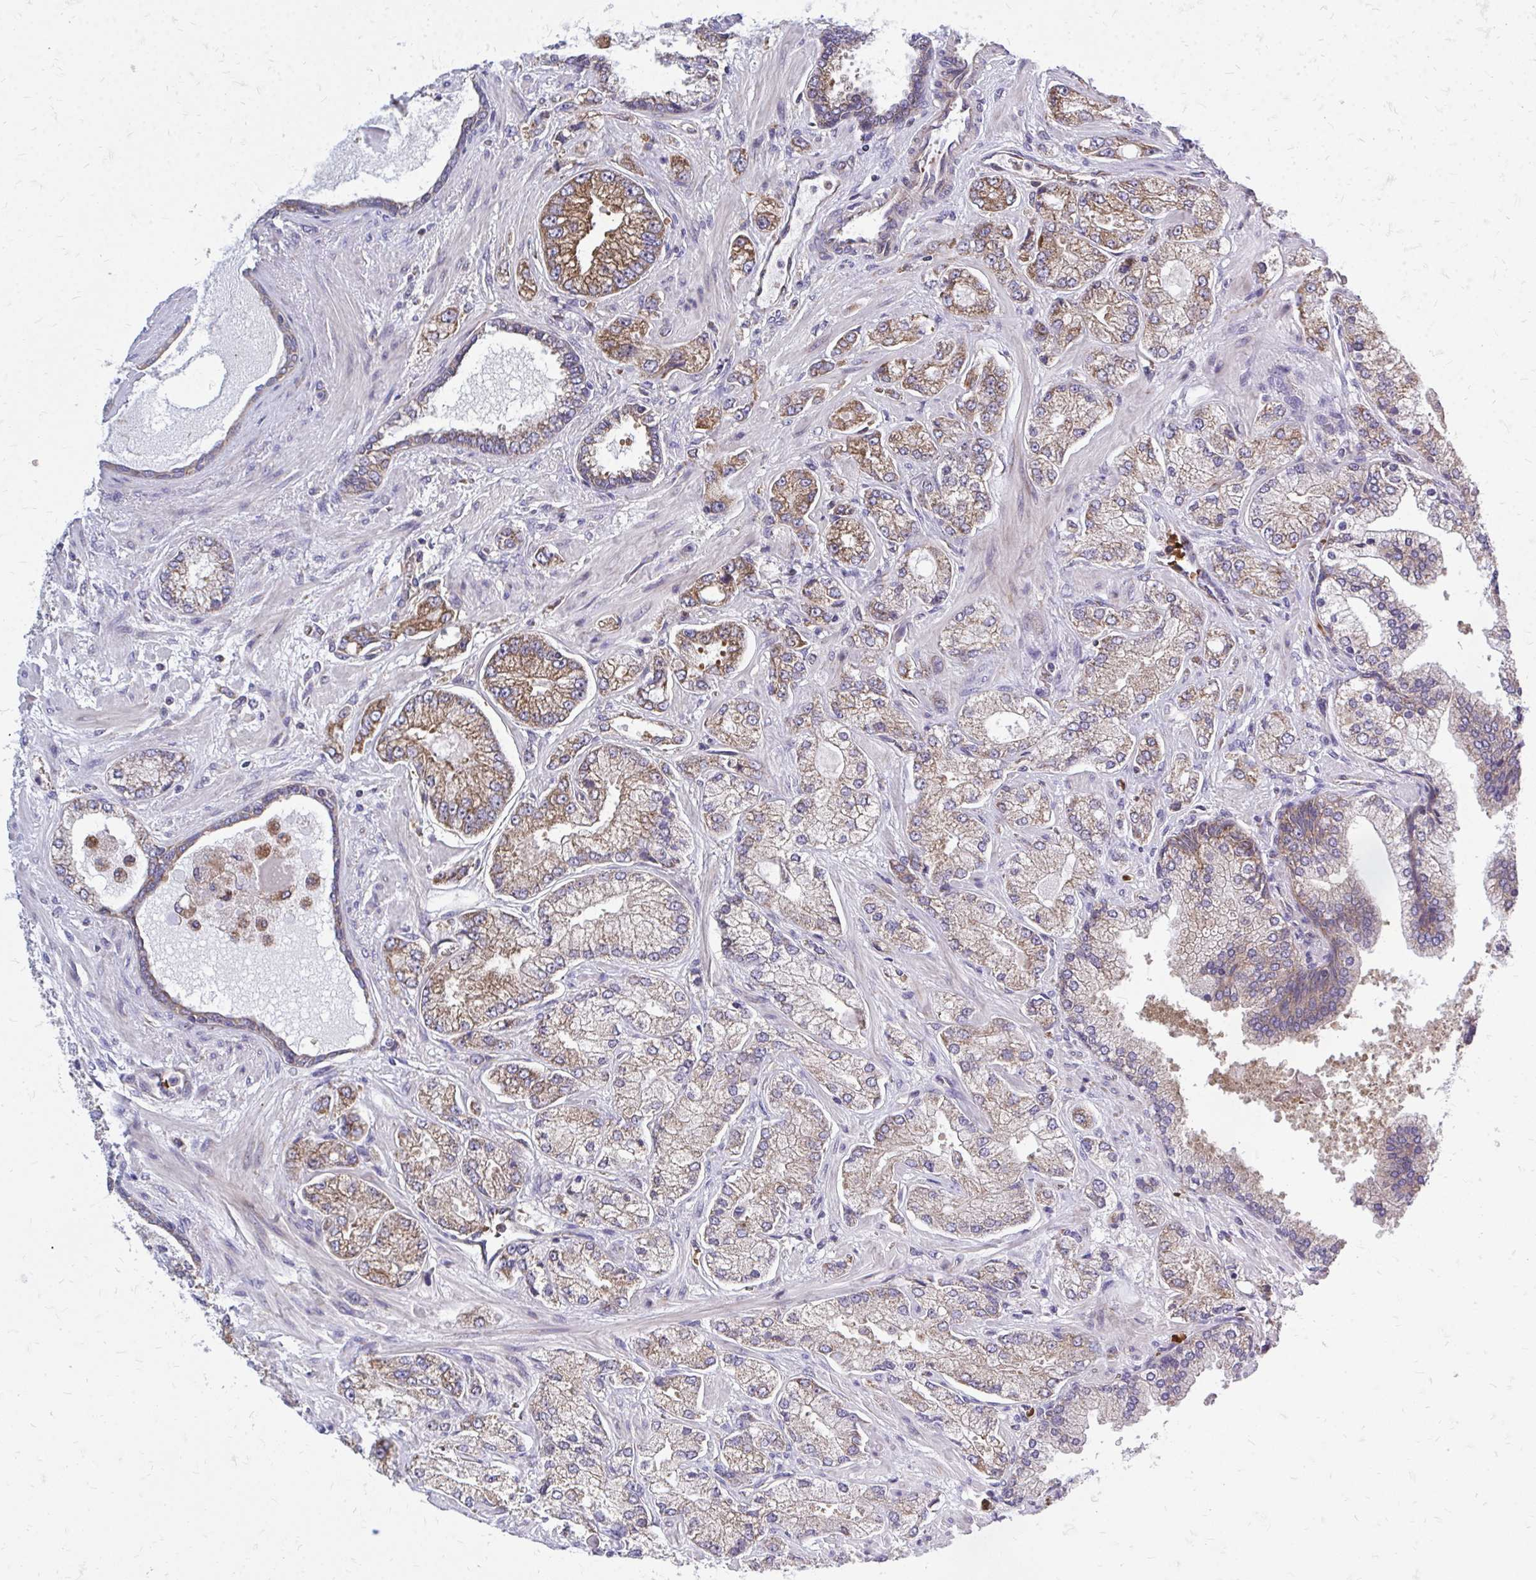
{"staining": {"intensity": "moderate", "quantity": "25%-75%", "location": "cytoplasmic/membranous"}, "tissue": "prostate cancer", "cell_type": "Tumor cells", "image_type": "cancer", "snomed": [{"axis": "morphology", "description": "Normal tissue, NOS"}, {"axis": "morphology", "description": "Adenocarcinoma, High grade"}, {"axis": "topography", "description": "Prostate"}, {"axis": "topography", "description": "Peripheral nerve tissue"}], "caption": "A medium amount of moderate cytoplasmic/membranous staining is identified in approximately 25%-75% of tumor cells in prostate adenocarcinoma (high-grade) tissue.", "gene": "PDK4", "patient": {"sex": "male", "age": 68}}